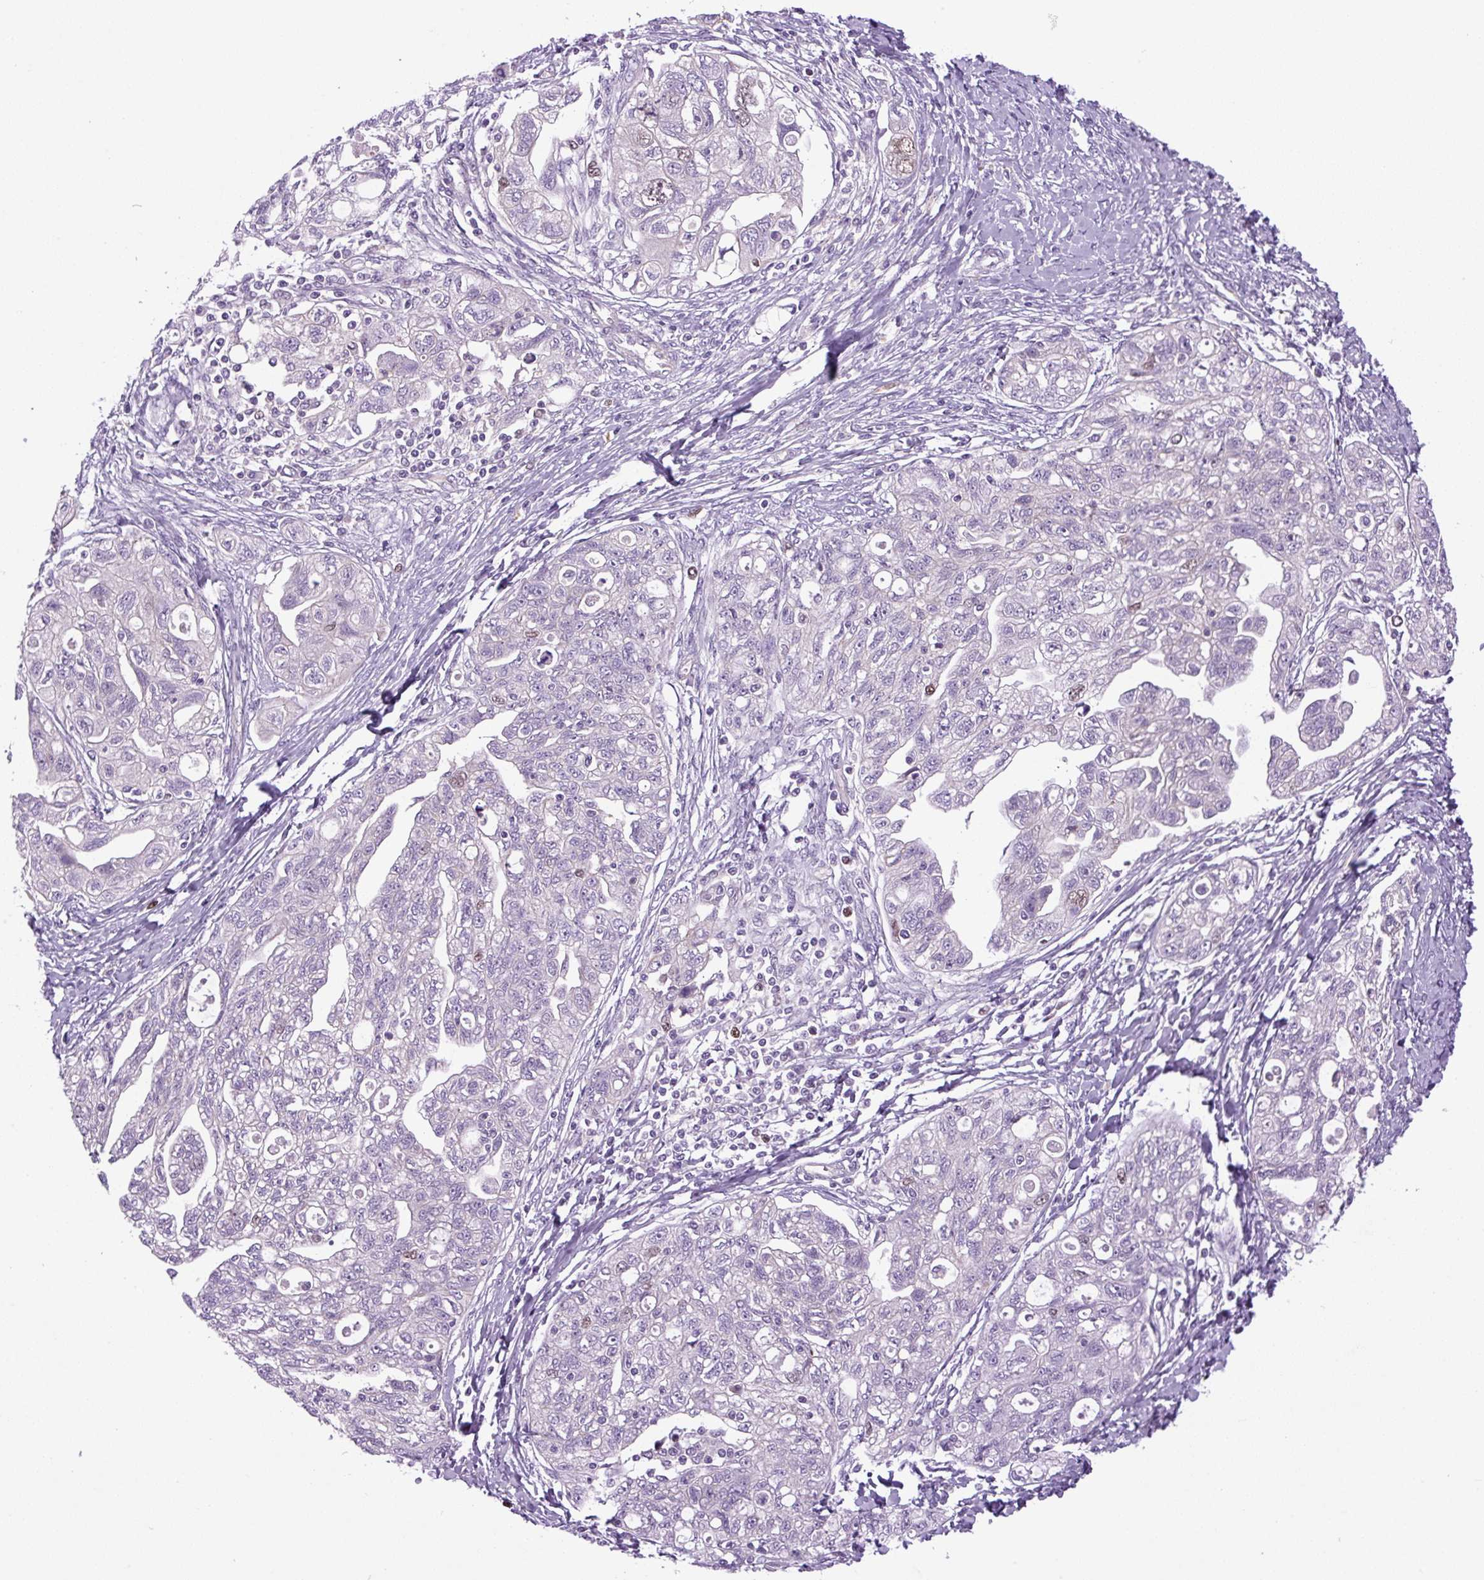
{"staining": {"intensity": "weak", "quantity": "<25%", "location": "nuclear"}, "tissue": "ovarian cancer", "cell_type": "Tumor cells", "image_type": "cancer", "snomed": [{"axis": "morphology", "description": "Carcinoma, NOS"}, {"axis": "morphology", "description": "Cystadenocarcinoma, serous, NOS"}, {"axis": "topography", "description": "Ovary"}], "caption": "Immunohistochemistry histopathology image of neoplastic tissue: carcinoma (ovarian) stained with DAB shows no significant protein positivity in tumor cells.", "gene": "KIFC1", "patient": {"sex": "female", "age": 69}}